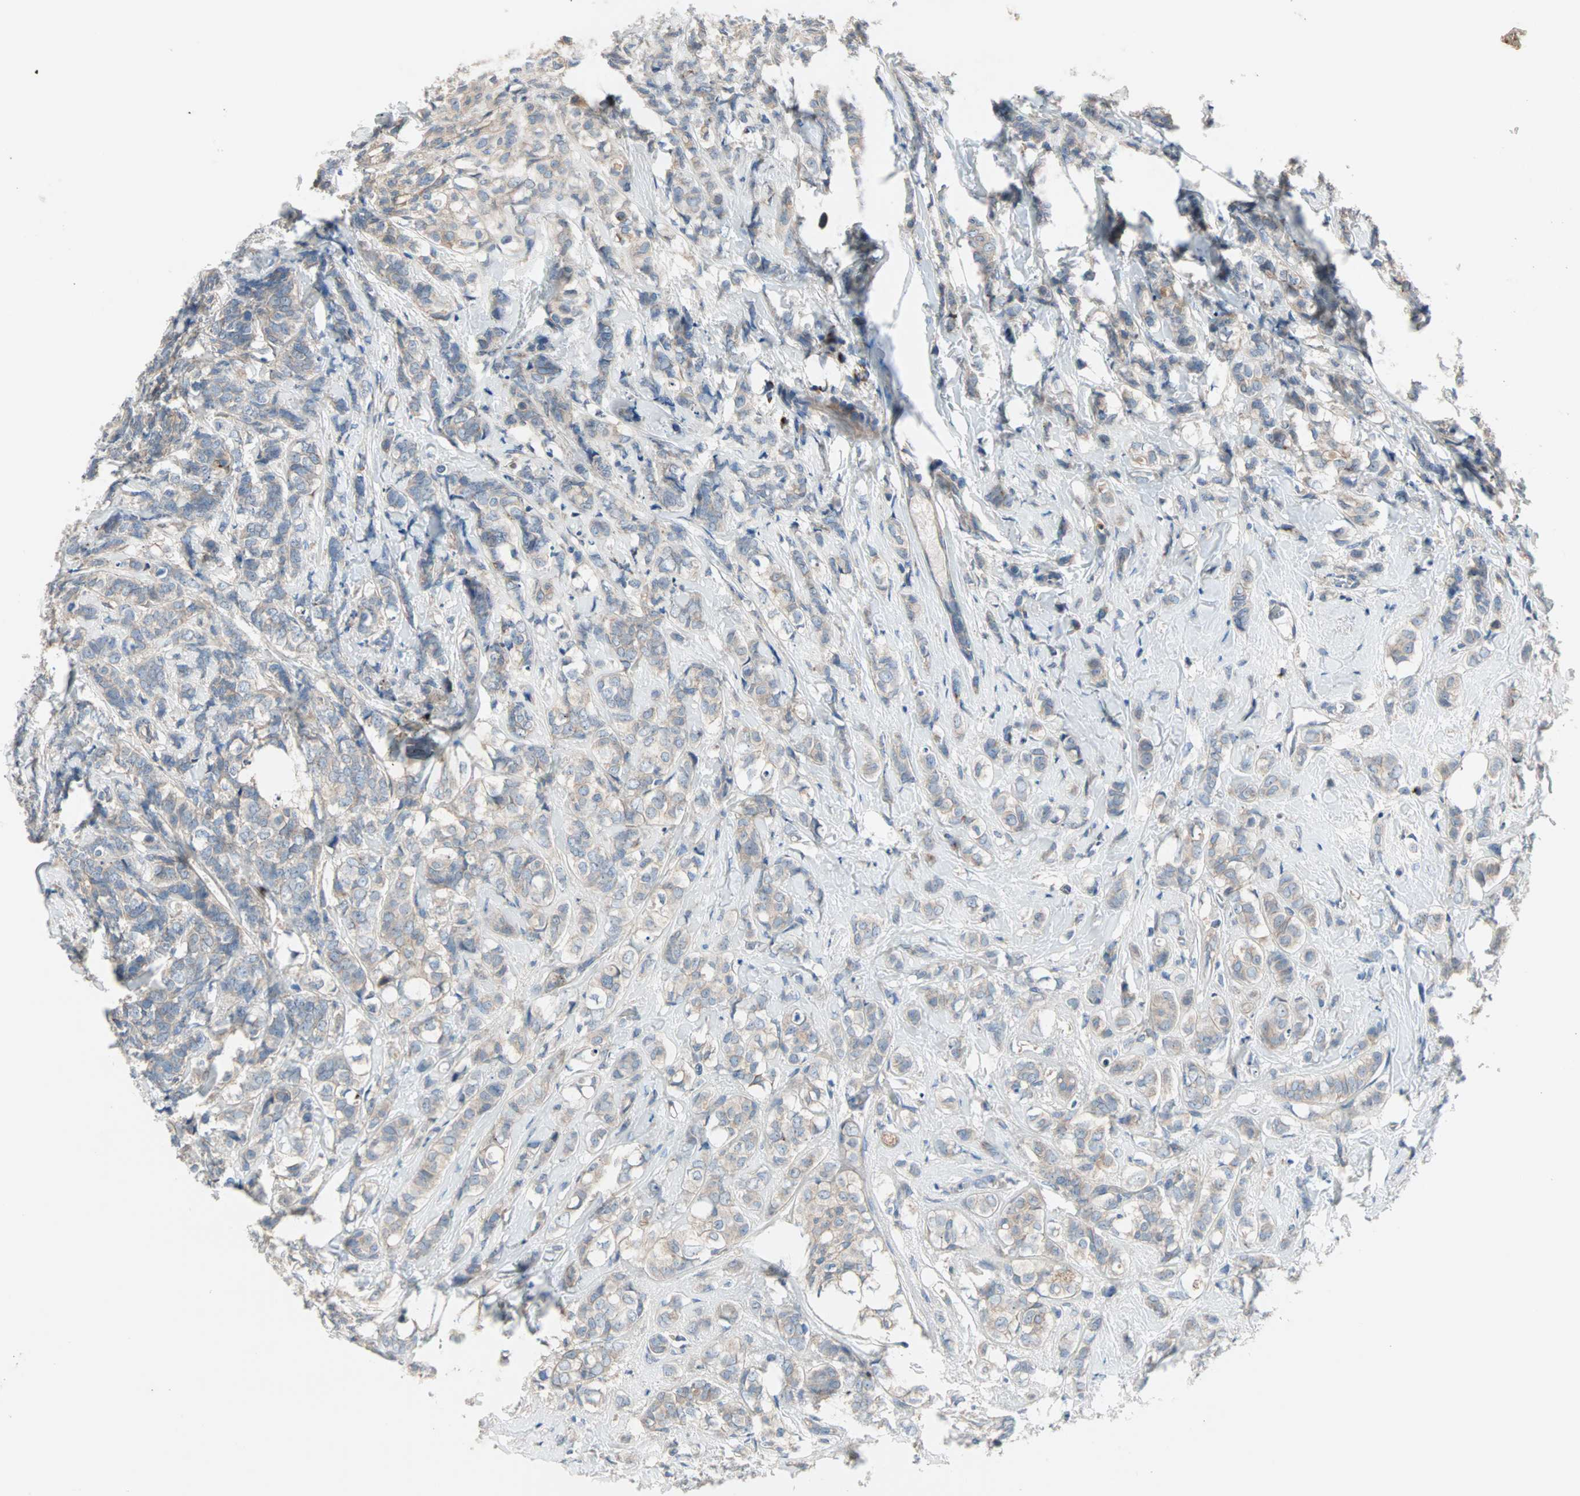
{"staining": {"intensity": "weak", "quantity": "25%-75%", "location": "cytoplasmic/membranous"}, "tissue": "breast cancer", "cell_type": "Tumor cells", "image_type": "cancer", "snomed": [{"axis": "morphology", "description": "Lobular carcinoma"}, {"axis": "topography", "description": "Breast"}], "caption": "High-power microscopy captured an IHC image of breast lobular carcinoma, revealing weak cytoplasmic/membranous positivity in about 25%-75% of tumor cells. (DAB IHC with brightfield microscopy, high magnification).", "gene": "PDE8A", "patient": {"sex": "female", "age": 60}}